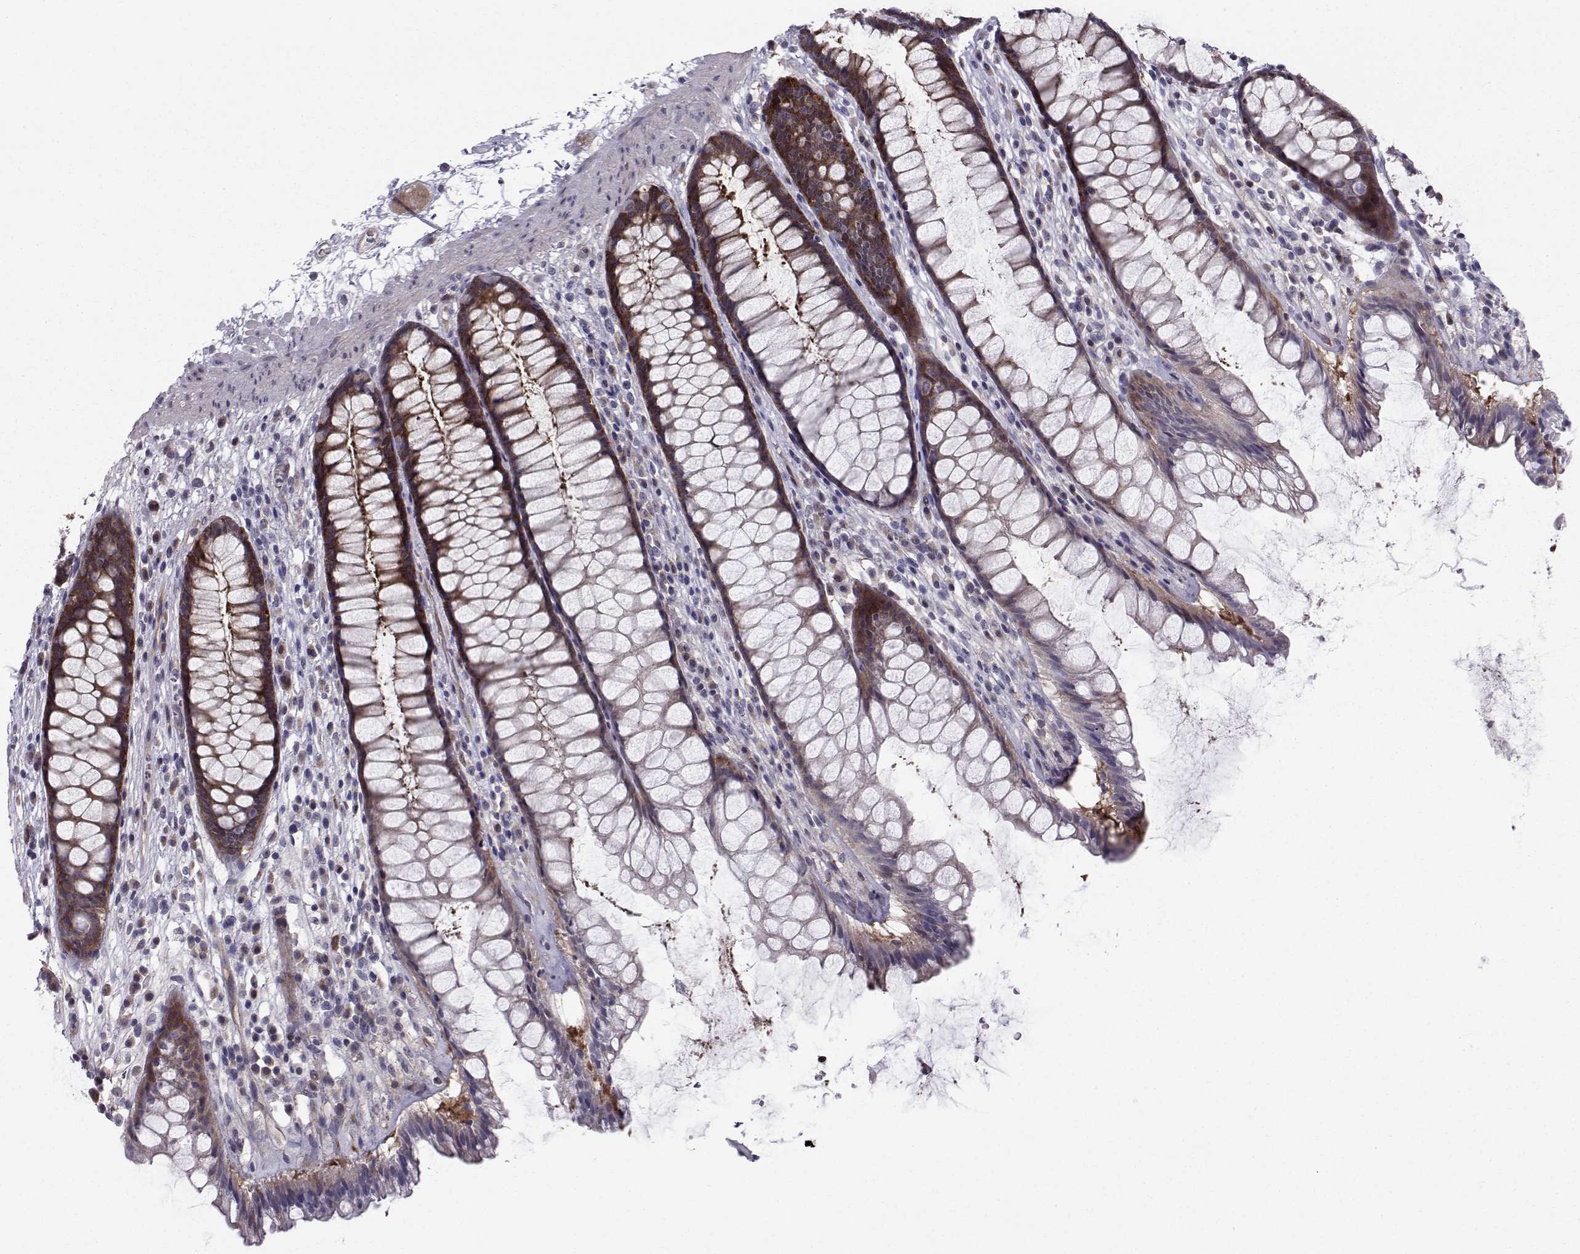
{"staining": {"intensity": "strong", "quantity": "25%-75%", "location": "cytoplasmic/membranous"}, "tissue": "rectum", "cell_type": "Glandular cells", "image_type": "normal", "snomed": [{"axis": "morphology", "description": "Normal tissue, NOS"}, {"axis": "topography", "description": "Rectum"}], "caption": "Immunohistochemical staining of benign rectum shows 25%-75% levels of strong cytoplasmic/membranous protein positivity in approximately 25%-75% of glandular cells. Nuclei are stained in blue.", "gene": "HSP90AB1", "patient": {"sex": "male", "age": 72}}